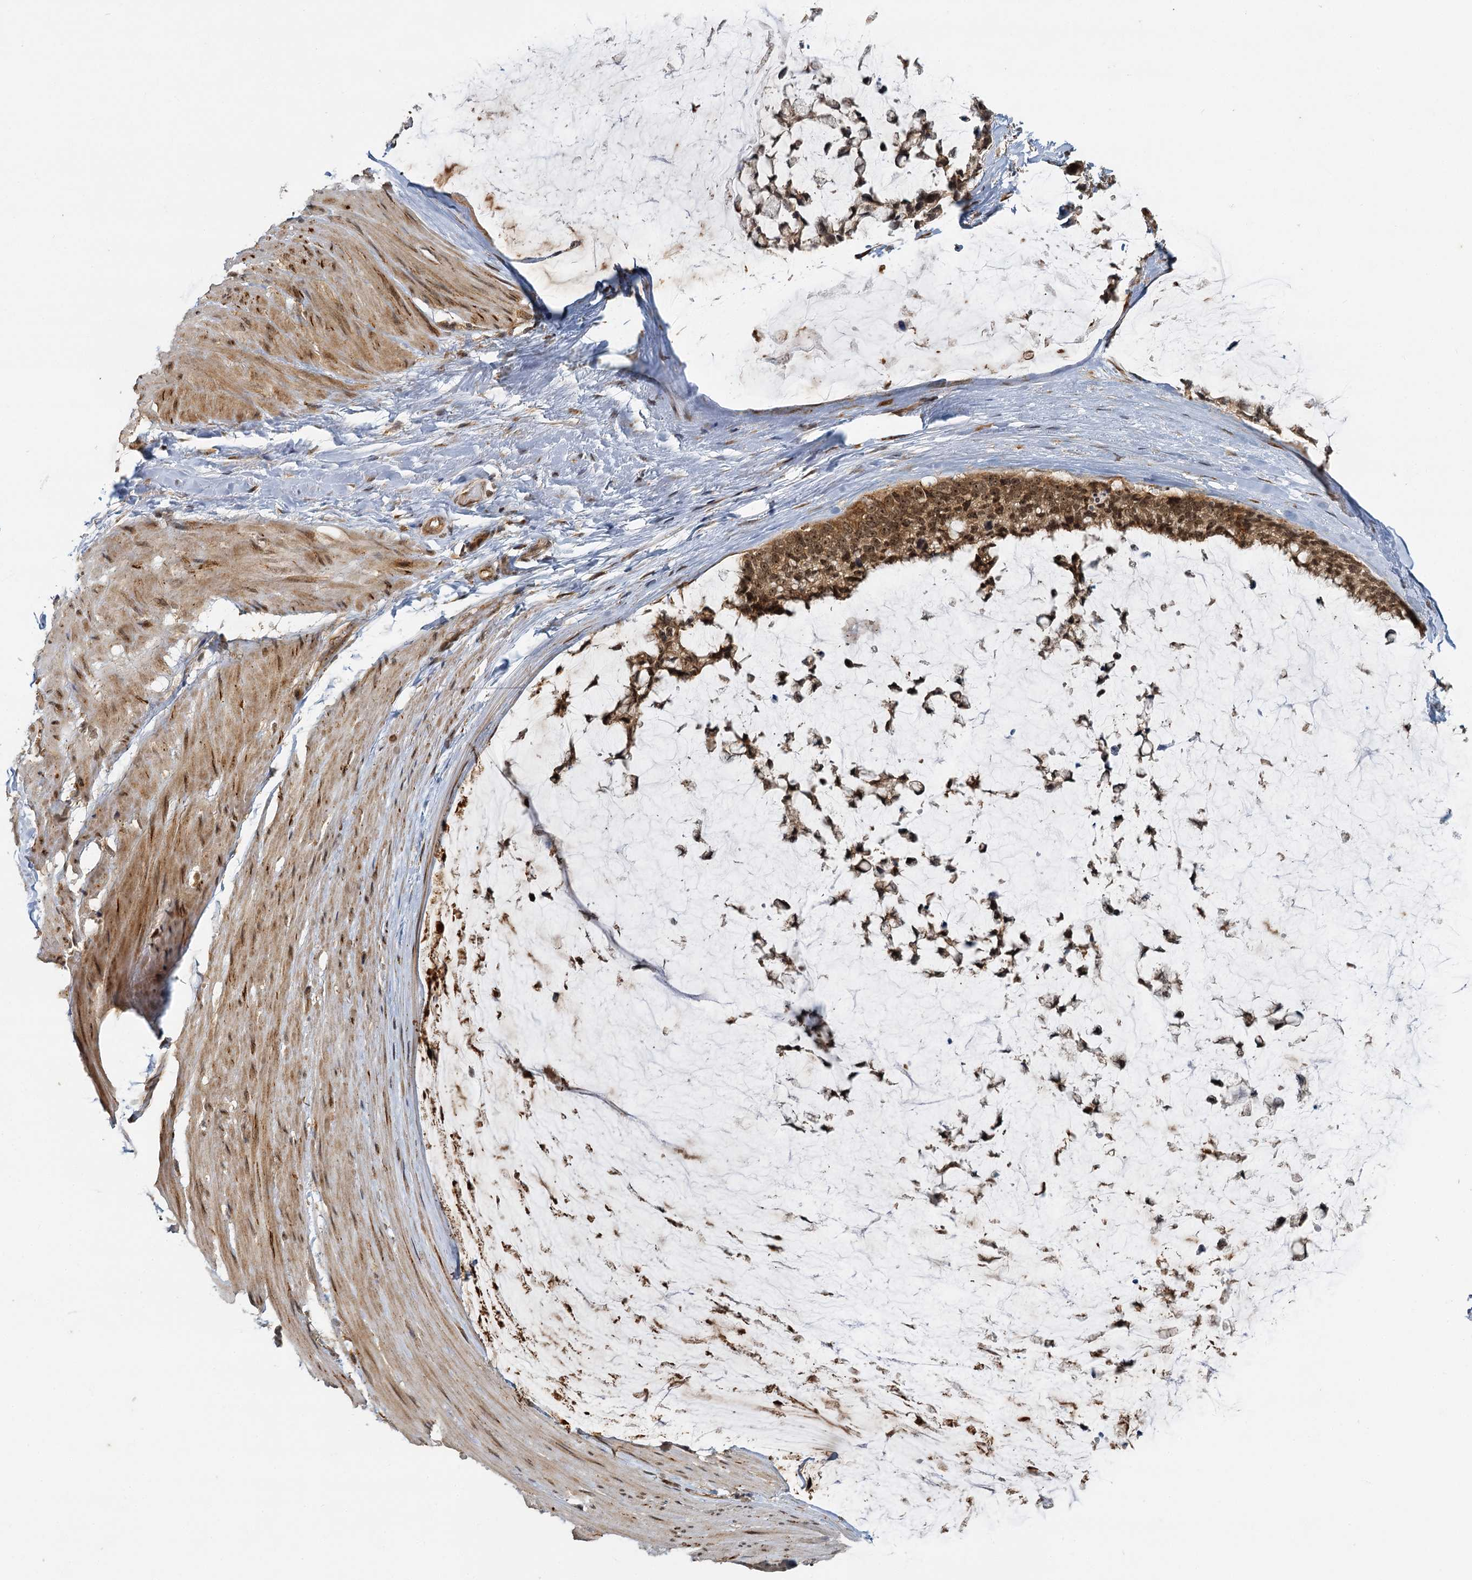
{"staining": {"intensity": "moderate", "quantity": ">75%", "location": "cytoplasmic/membranous,nuclear"}, "tissue": "ovarian cancer", "cell_type": "Tumor cells", "image_type": "cancer", "snomed": [{"axis": "morphology", "description": "Cystadenocarcinoma, mucinous, NOS"}, {"axis": "topography", "description": "Ovary"}], "caption": "High-magnification brightfield microscopy of ovarian mucinous cystadenocarcinoma stained with DAB (3,3'-diaminobenzidine) (brown) and counterstained with hematoxylin (blue). tumor cells exhibit moderate cytoplasmic/membranous and nuclear positivity is identified in about>75% of cells. (Brightfield microscopy of DAB IHC at high magnification).", "gene": "ZNF549", "patient": {"sex": "female", "age": 39}}